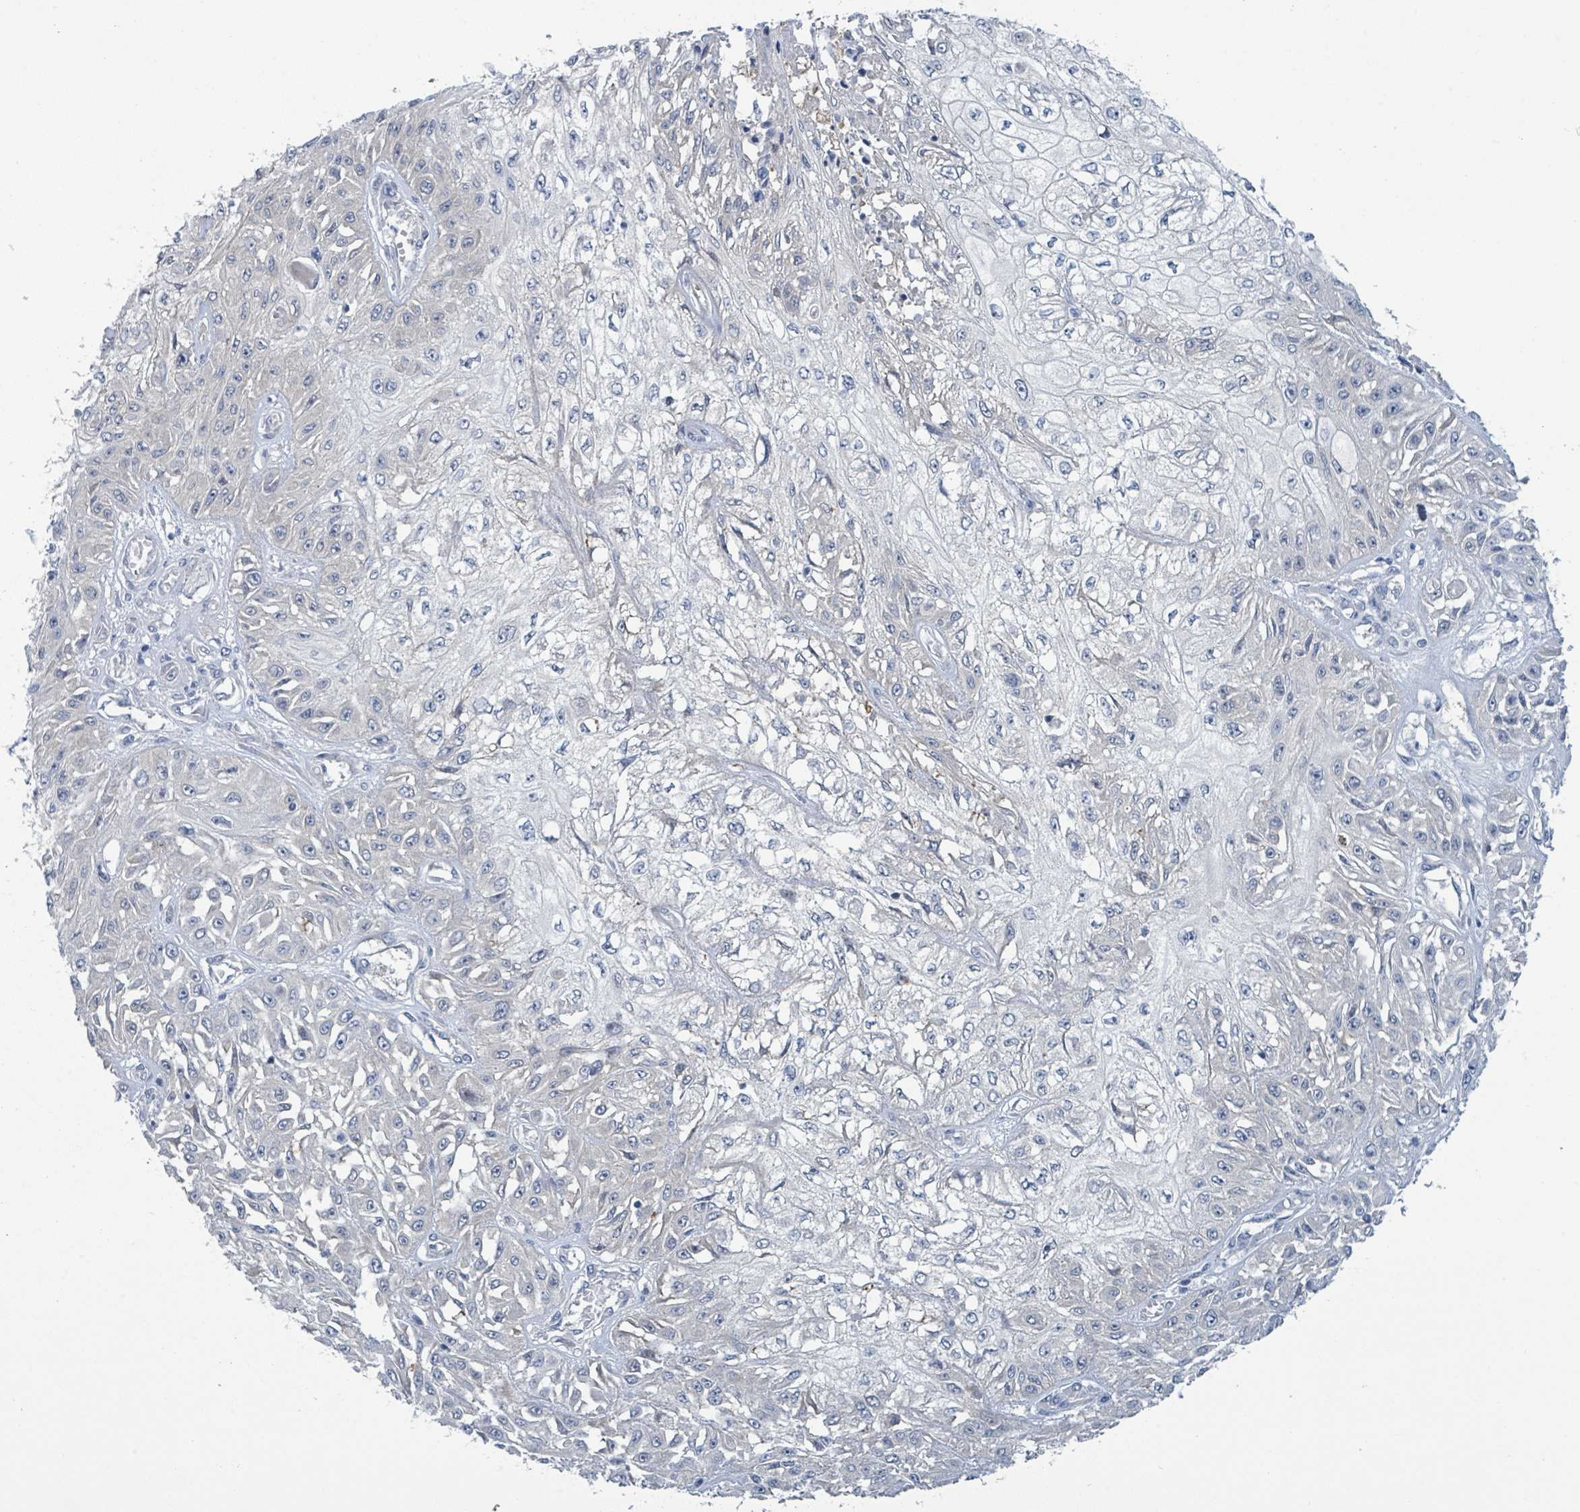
{"staining": {"intensity": "weak", "quantity": "<25%", "location": "cytoplasmic/membranous"}, "tissue": "skin cancer", "cell_type": "Tumor cells", "image_type": "cancer", "snomed": [{"axis": "morphology", "description": "Squamous cell carcinoma, NOS"}, {"axis": "morphology", "description": "Squamous cell carcinoma, metastatic, NOS"}, {"axis": "topography", "description": "Skin"}, {"axis": "topography", "description": "Lymph node"}], "caption": "Immunohistochemistry (IHC) of skin cancer (metastatic squamous cell carcinoma) exhibits no staining in tumor cells.", "gene": "DGKZ", "patient": {"sex": "male", "age": 75}}